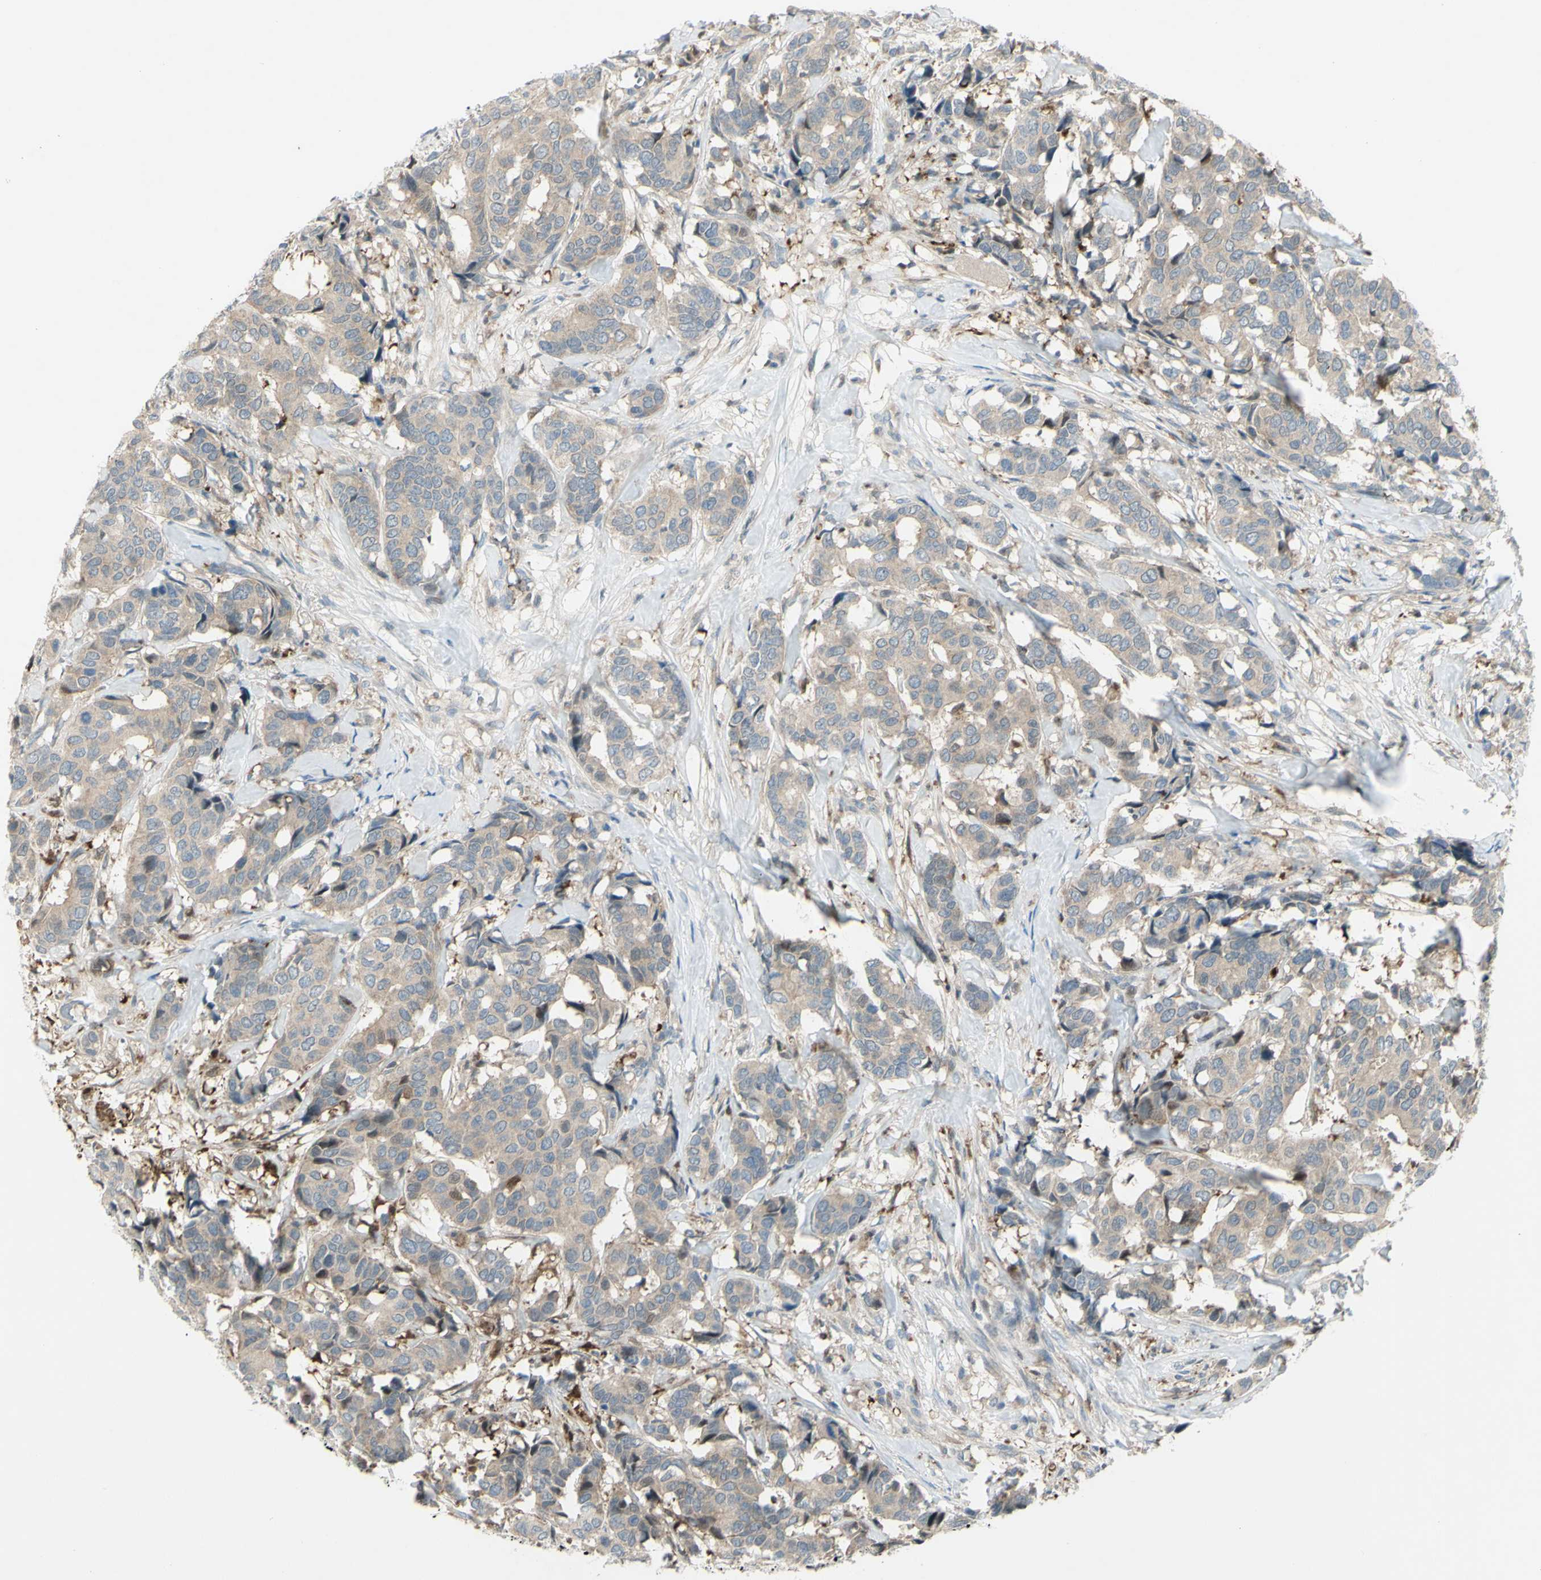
{"staining": {"intensity": "weak", "quantity": ">75%", "location": "cytoplasmic/membranous"}, "tissue": "breast cancer", "cell_type": "Tumor cells", "image_type": "cancer", "snomed": [{"axis": "morphology", "description": "Duct carcinoma"}, {"axis": "topography", "description": "Breast"}], "caption": "DAB immunohistochemical staining of human invasive ductal carcinoma (breast) demonstrates weak cytoplasmic/membranous protein staining in about >75% of tumor cells. (Brightfield microscopy of DAB IHC at high magnification).", "gene": "C1orf159", "patient": {"sex": "female", "age": 87}}